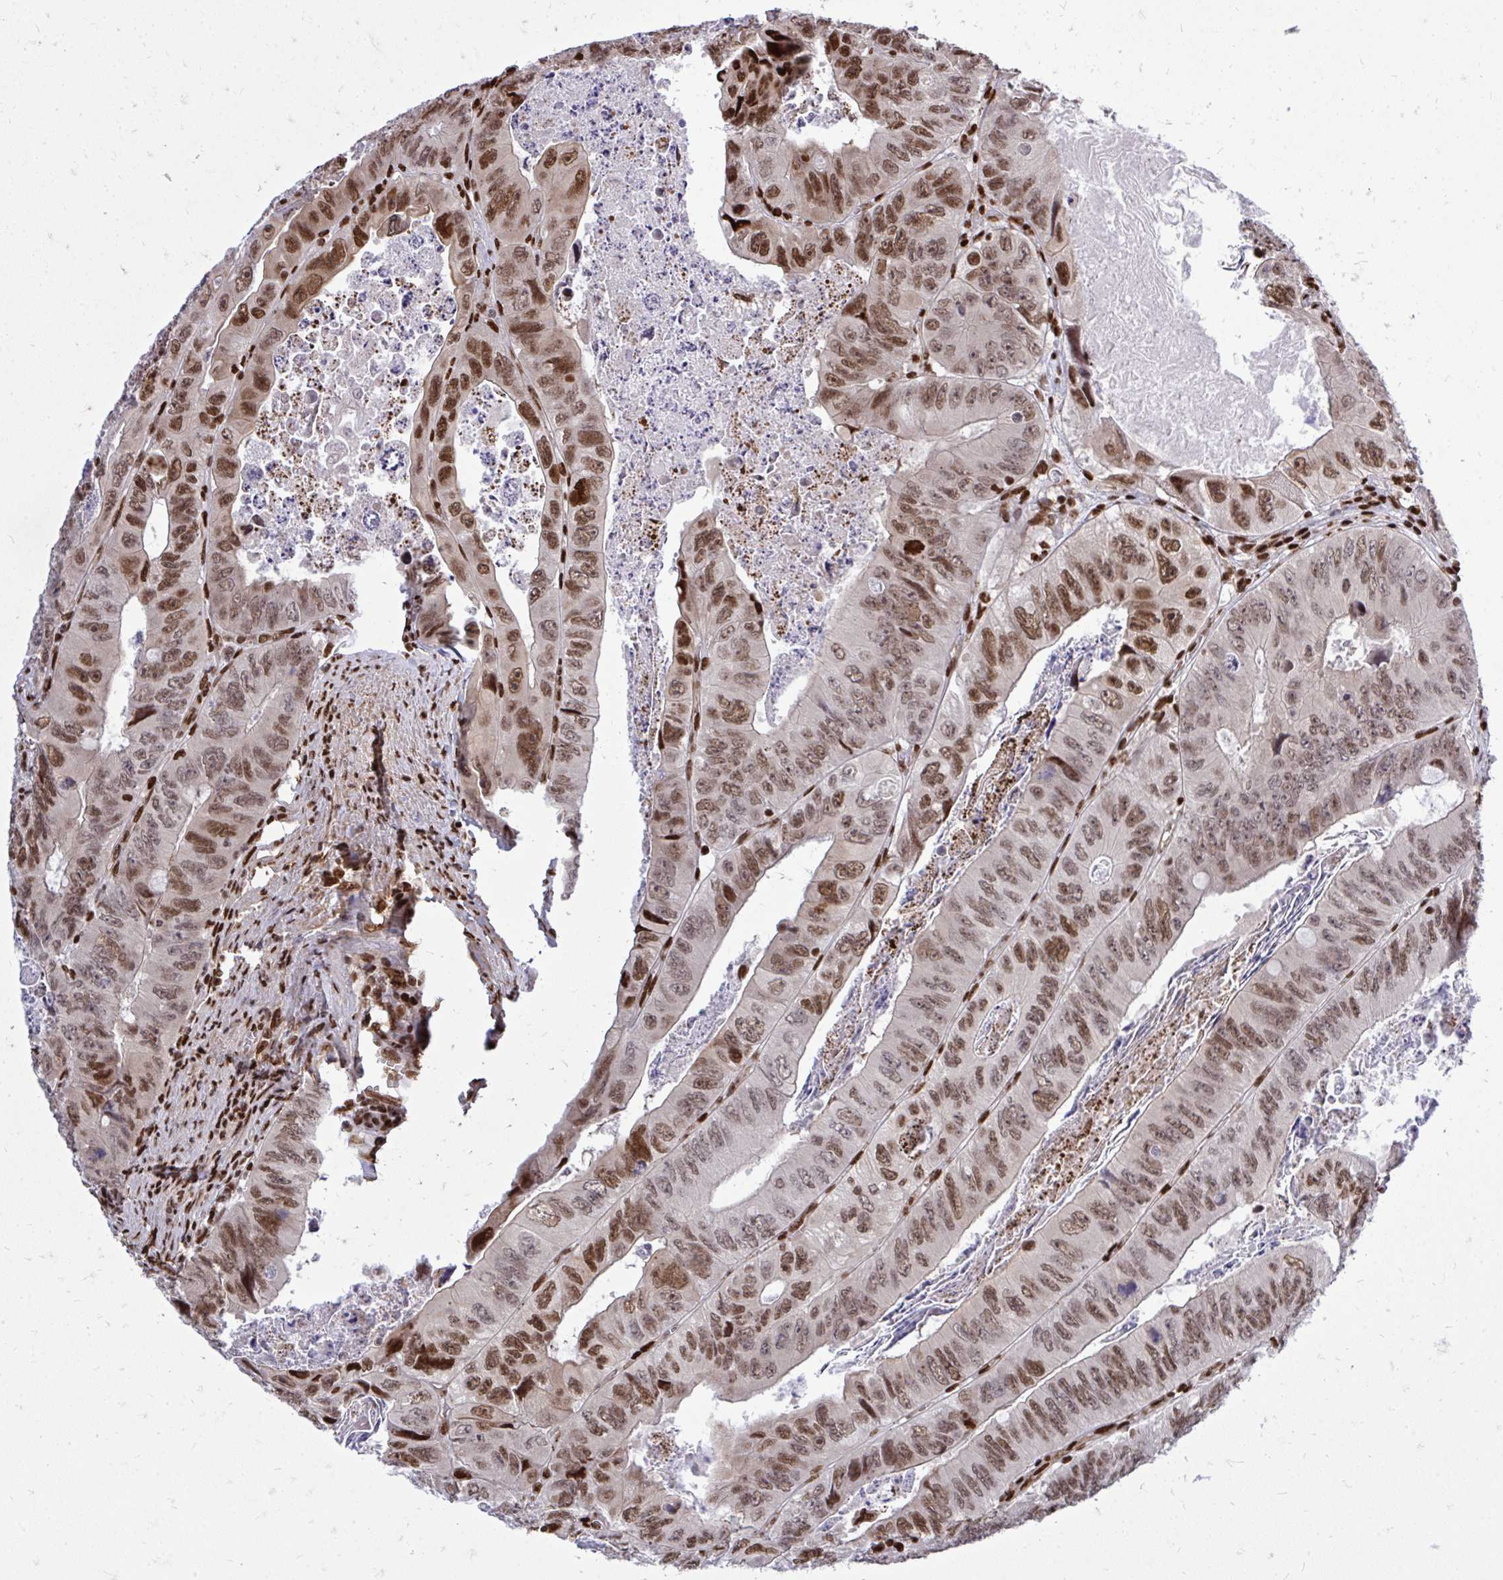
{"staining": {"intensity": "moderate", "quantity": ">75%", "location": "nuclear"}, "tissue": "colorectal cancer", "cell_type": "Tumor cells", "image_type": "cancer", "snomed": [{"axis": "morphology", "description": "Adenocarcinoma, NOS"}, {"axis": "topography", "description": "Colon"}], "caption": "Tumor cells demonstrate medium levels of moderate nuclear positivity in approximately >75% of cells in colorectal cancer. The staining was performed using DAB, with brown indicating positive protein expression. Nuclei are stained blue with hematoxylin.", "gene": "TBL1Y", "patient": {"sex": "female", "age": 84}}